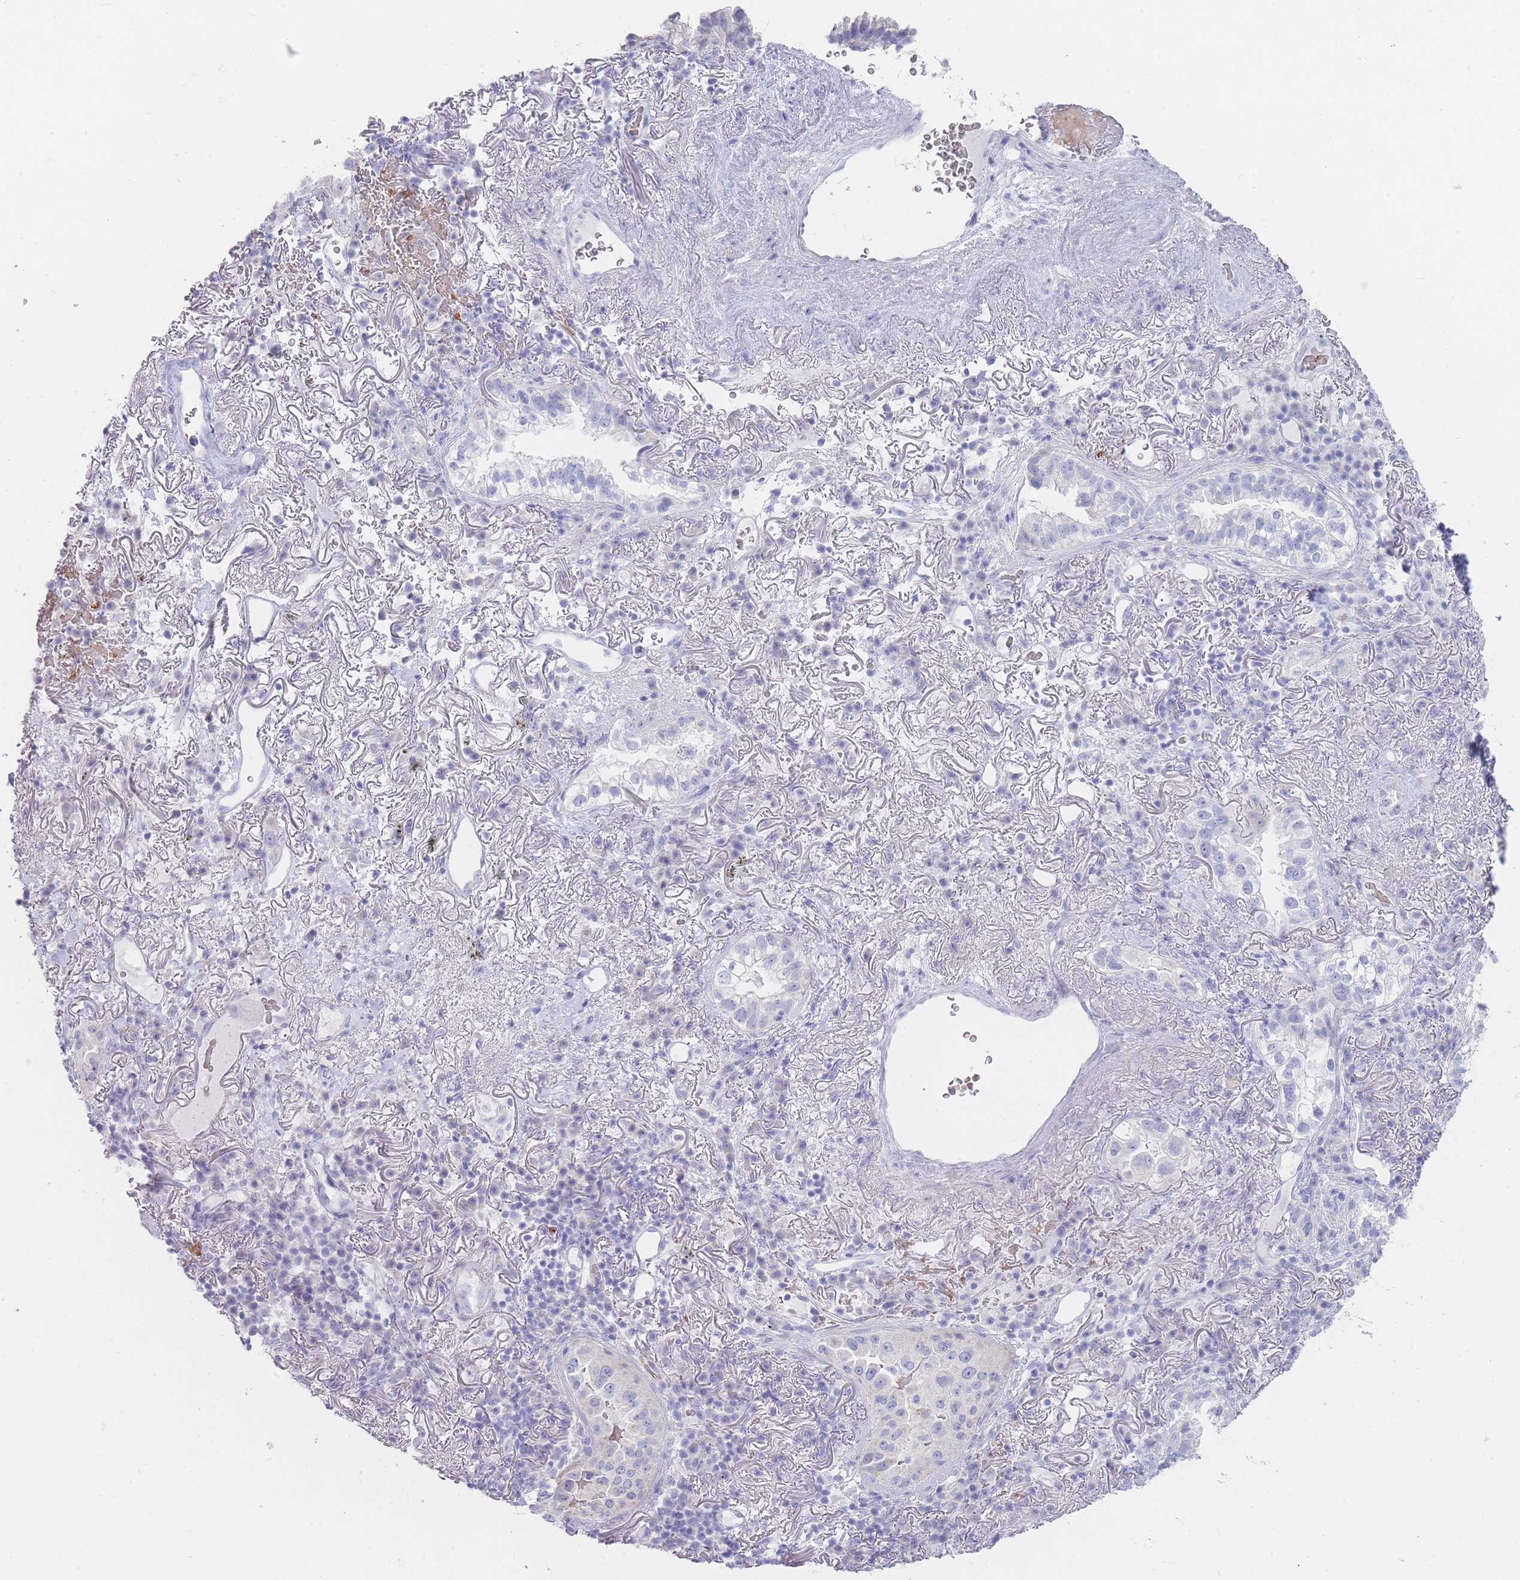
{"staining": {"intensity": "negative", "quantity": "none", "location": "none"}, "tissue": "lung cancer", "cell_type": "Tumor cells", "image_type": "cancer", "snomed": [{"axis": "morphology", "description": "Adenocarcinoma, NOS"}, {"axis": "topography", "description": "Lung"}], "caption": "An immunohistochemistry histopathology image of lung adenocarcinoma is shown. There is no staining in tumor cells of lung adenocarcinoma.", "gene": "HBG2", "patient": {"sex": "female", "age": 69}}